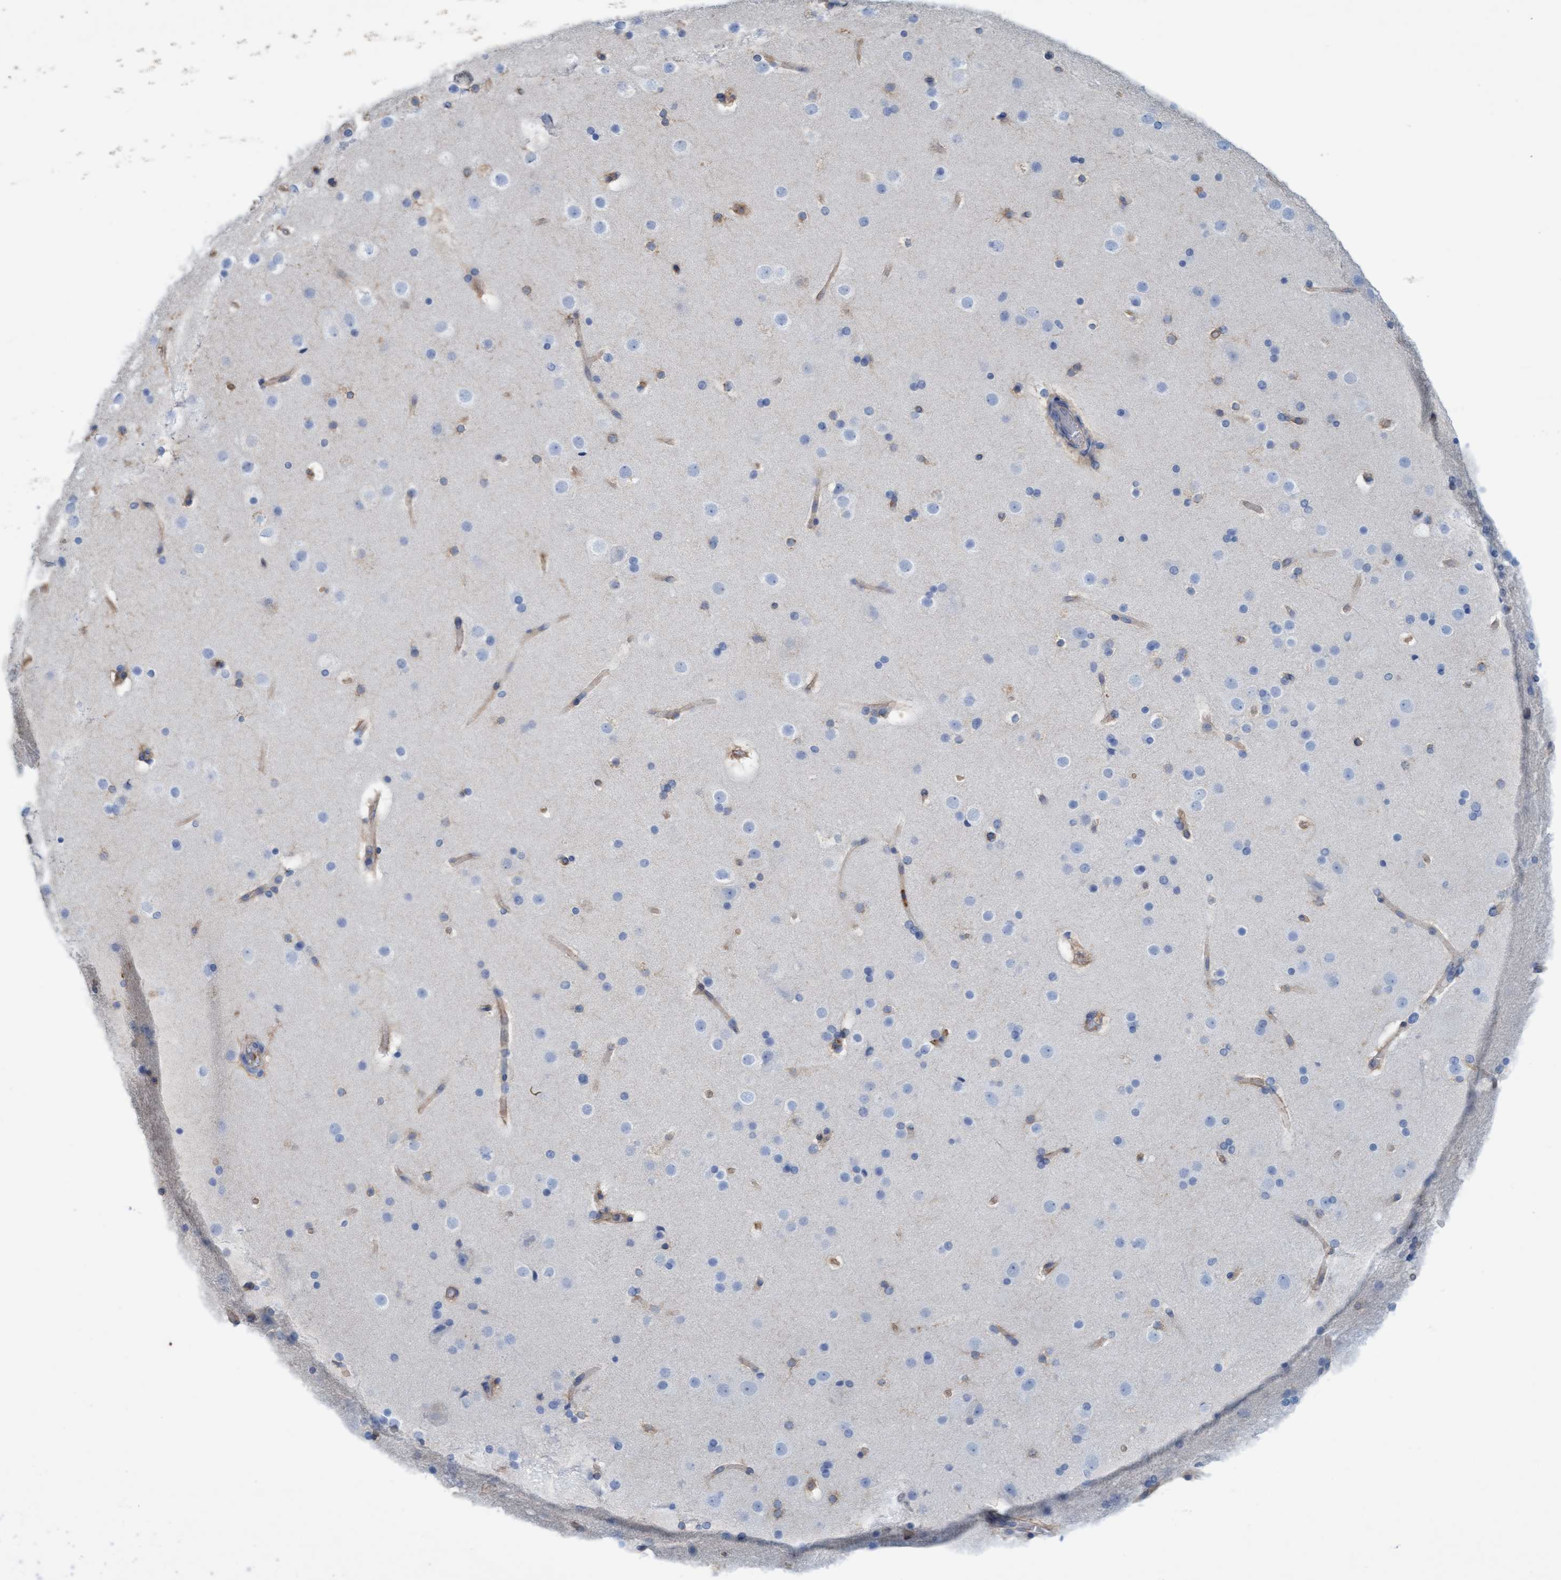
{"staining": {"intensity": "weak", "quantity": ">75%", "location": "cytoplasmic/membranous"}, "tissue": "cerebral cortex", "cell_type": "Endothelial cells", "image_type": "normal", "snomed": [{"axis": "morphology", "description": "Normal tissue, NOS"}, {"axis": "topography", "description": "Cerebral cortex"}], "caption": "Immunohistochemical staining of unremarkable human cerebral cortex demonstrates weak cytoplasmic/membranous protein positivity in approximately >75% of endothelial cells. The protein of interest is shown in brown color, while the nuclei are stained blue.", "gene": "SIGIRR", "patient": {"sex": "male", "age": 57}}